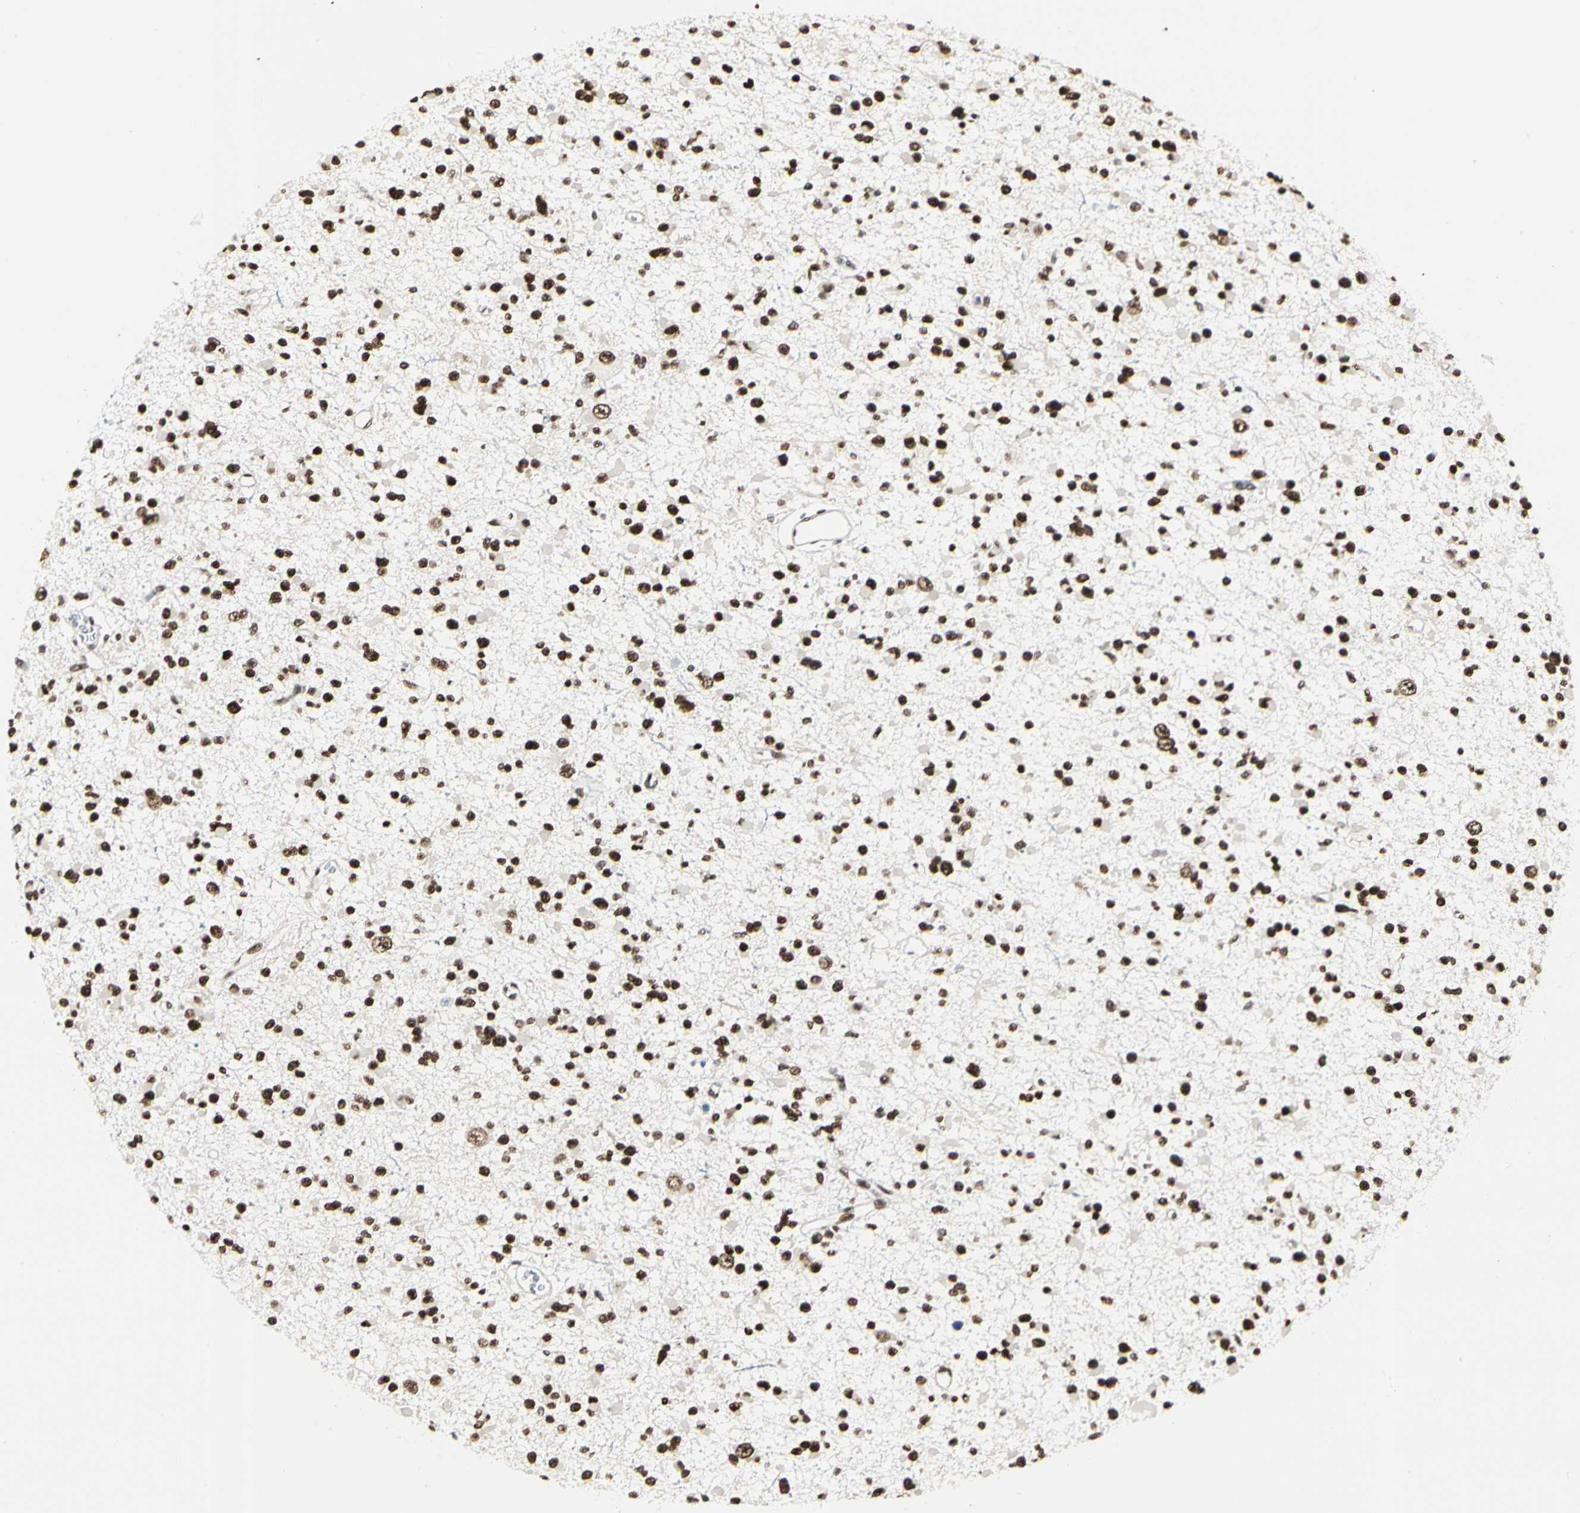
{"staining": {"intensity": "strong", "quantity": ">75%", "location": "nuclear"}, "tissue": "glioma", "cell_type": "Tumor cells", "image_type": "cancer", "snomed": [{"axis": "morphology", "description": "Glioma, malignant, Low grade"}, {"axis": "topography", "description": "Brain"}], "caption": "Immunohistochemical staining of human glioma shows high levels of strong nuclear protein expression in about >75% of tumor cells. (brown staining indicates protein expression, while blue staining denotes nuclei).", "gene": "PRMT3", "patient": {"sex": "female", "age": 22}}